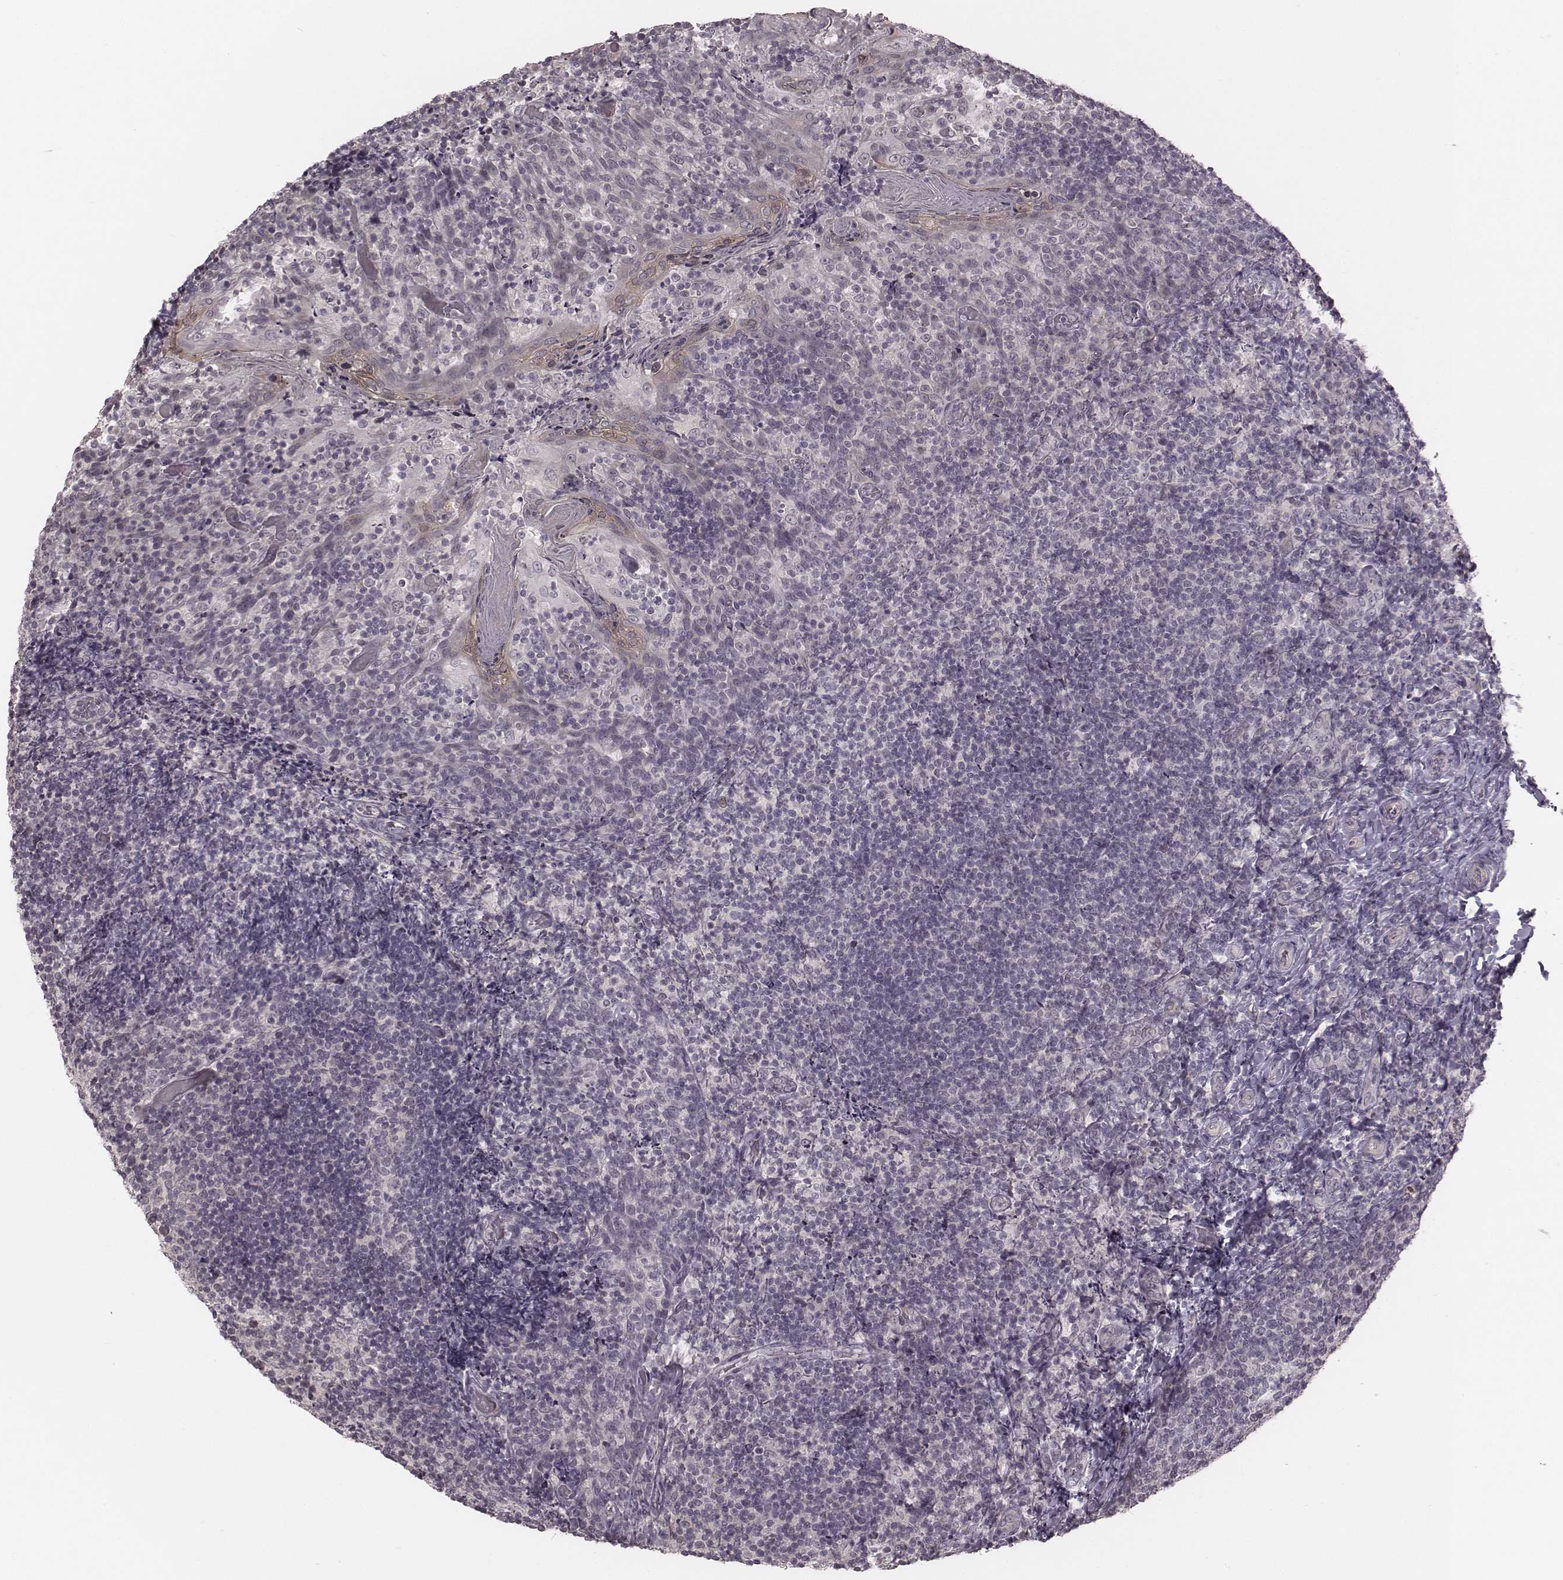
{"staining": {"intensity": "negative", "quantity": "none", "location": "none"}, "tissue": "tonsil", "cell_type": "Germinal center cells", "image_type": "normal", "snomed": [{"axis": "morphology", "description": "Normal tissue, NOS"}, {"axis": "topography", "description": "Tonsil"}], "caption": "Immunohistochemistry micrograph of benign human tonsil stained for a protein (brown), which reveals no positivity in germinal center cells.", "gene": "IQCG", "patient": {"sex": "female", "age": 10}}